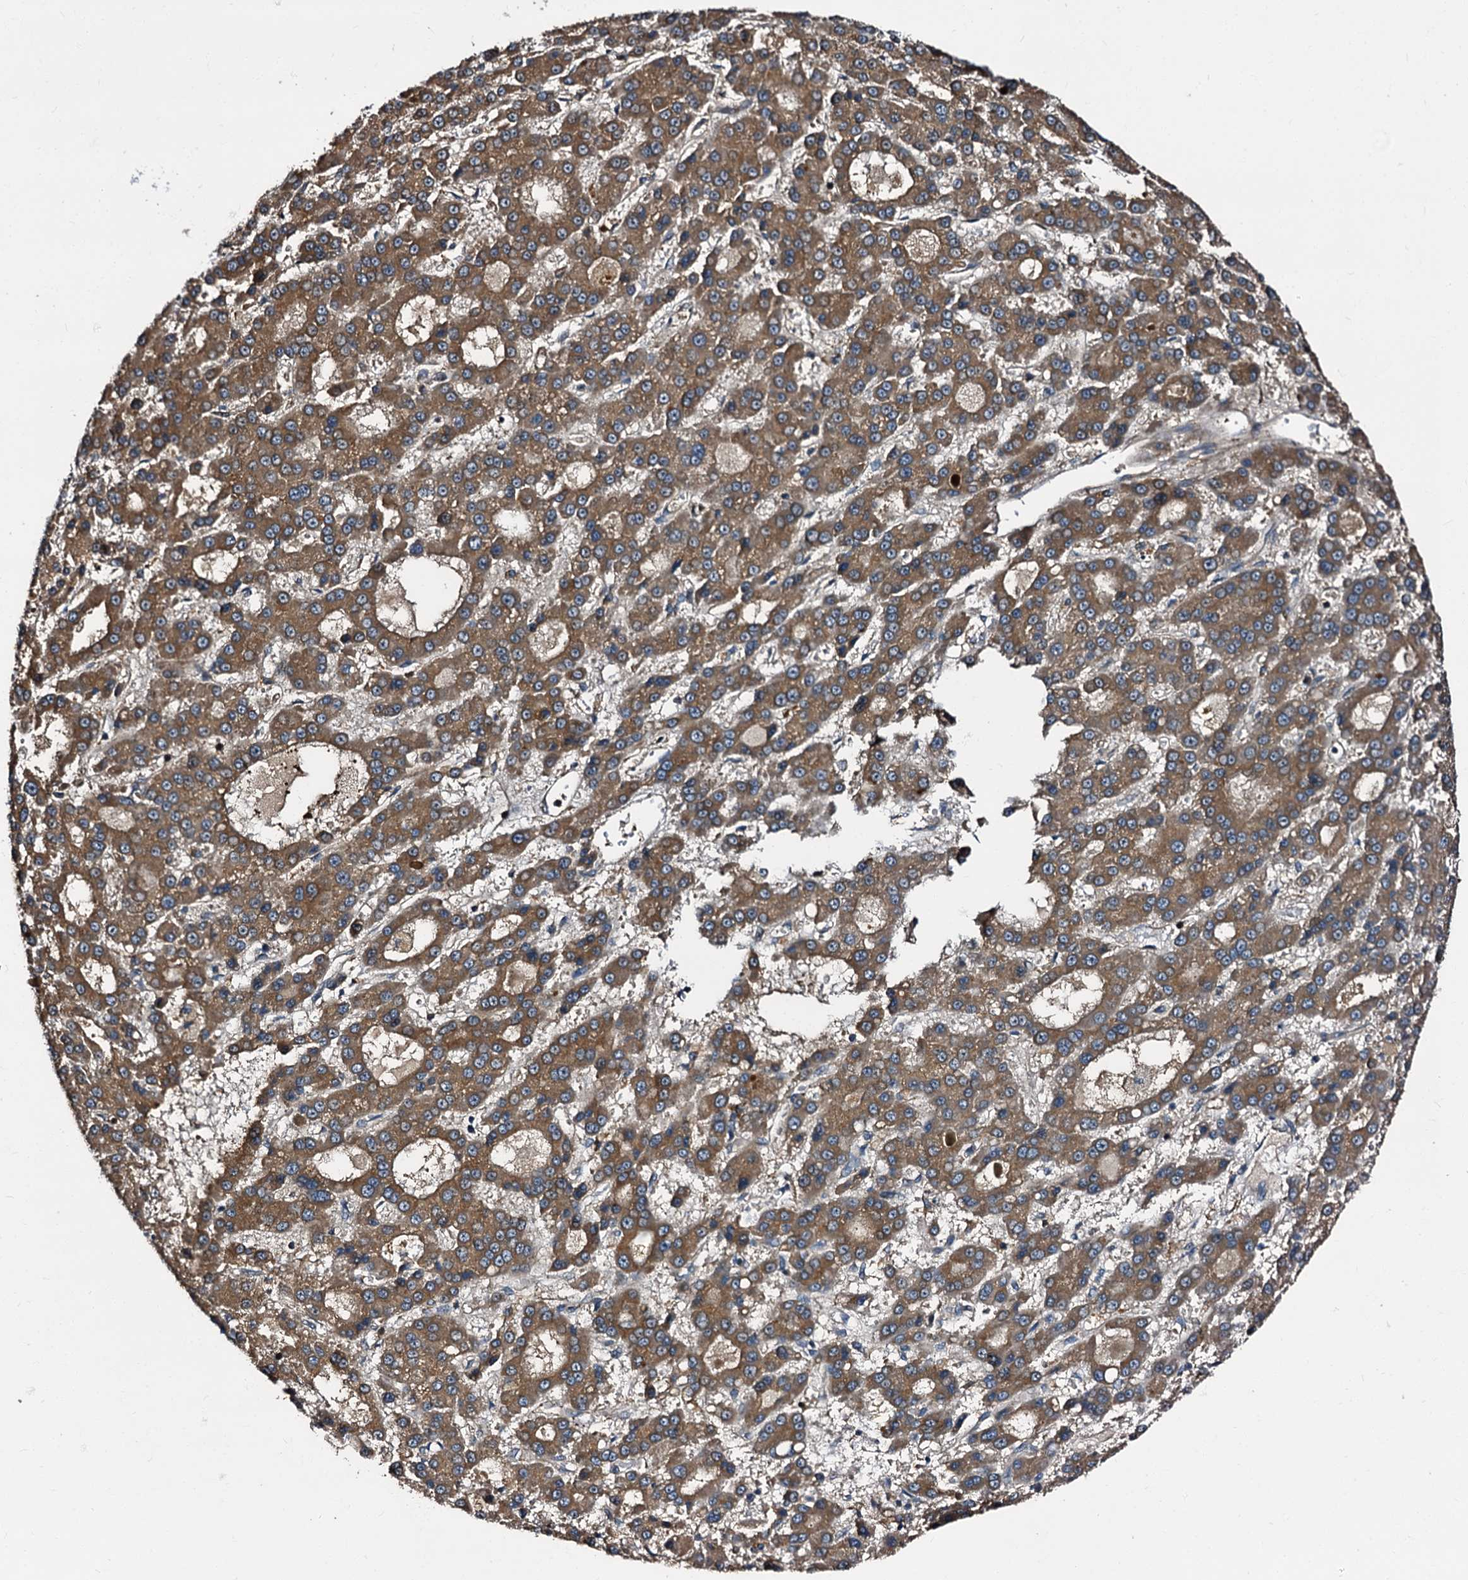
{"staining": {"intensity": "moderate", "quantity": ">75%", "location": "cytoplasmic/membranous"}, "tissue": "liver cancer", "cell_type": "Tumor cells", "image_type": "cancer", "snomed": [{"axis": "morphology", "description": "Carcinoma, Hepatocellular, NOS"}, {"axis": "topography", "description": "Liver"}], "caption": "This micrograph exhibits immunohistochemistry (IHC) staining of human liver hepatocellular carcinoma, with medium moderate cytoplasmic/membranous positivity in about >75% of tumor cells.", "gene": "PEX5", "patient": {"sex": "male", "age": 70}}